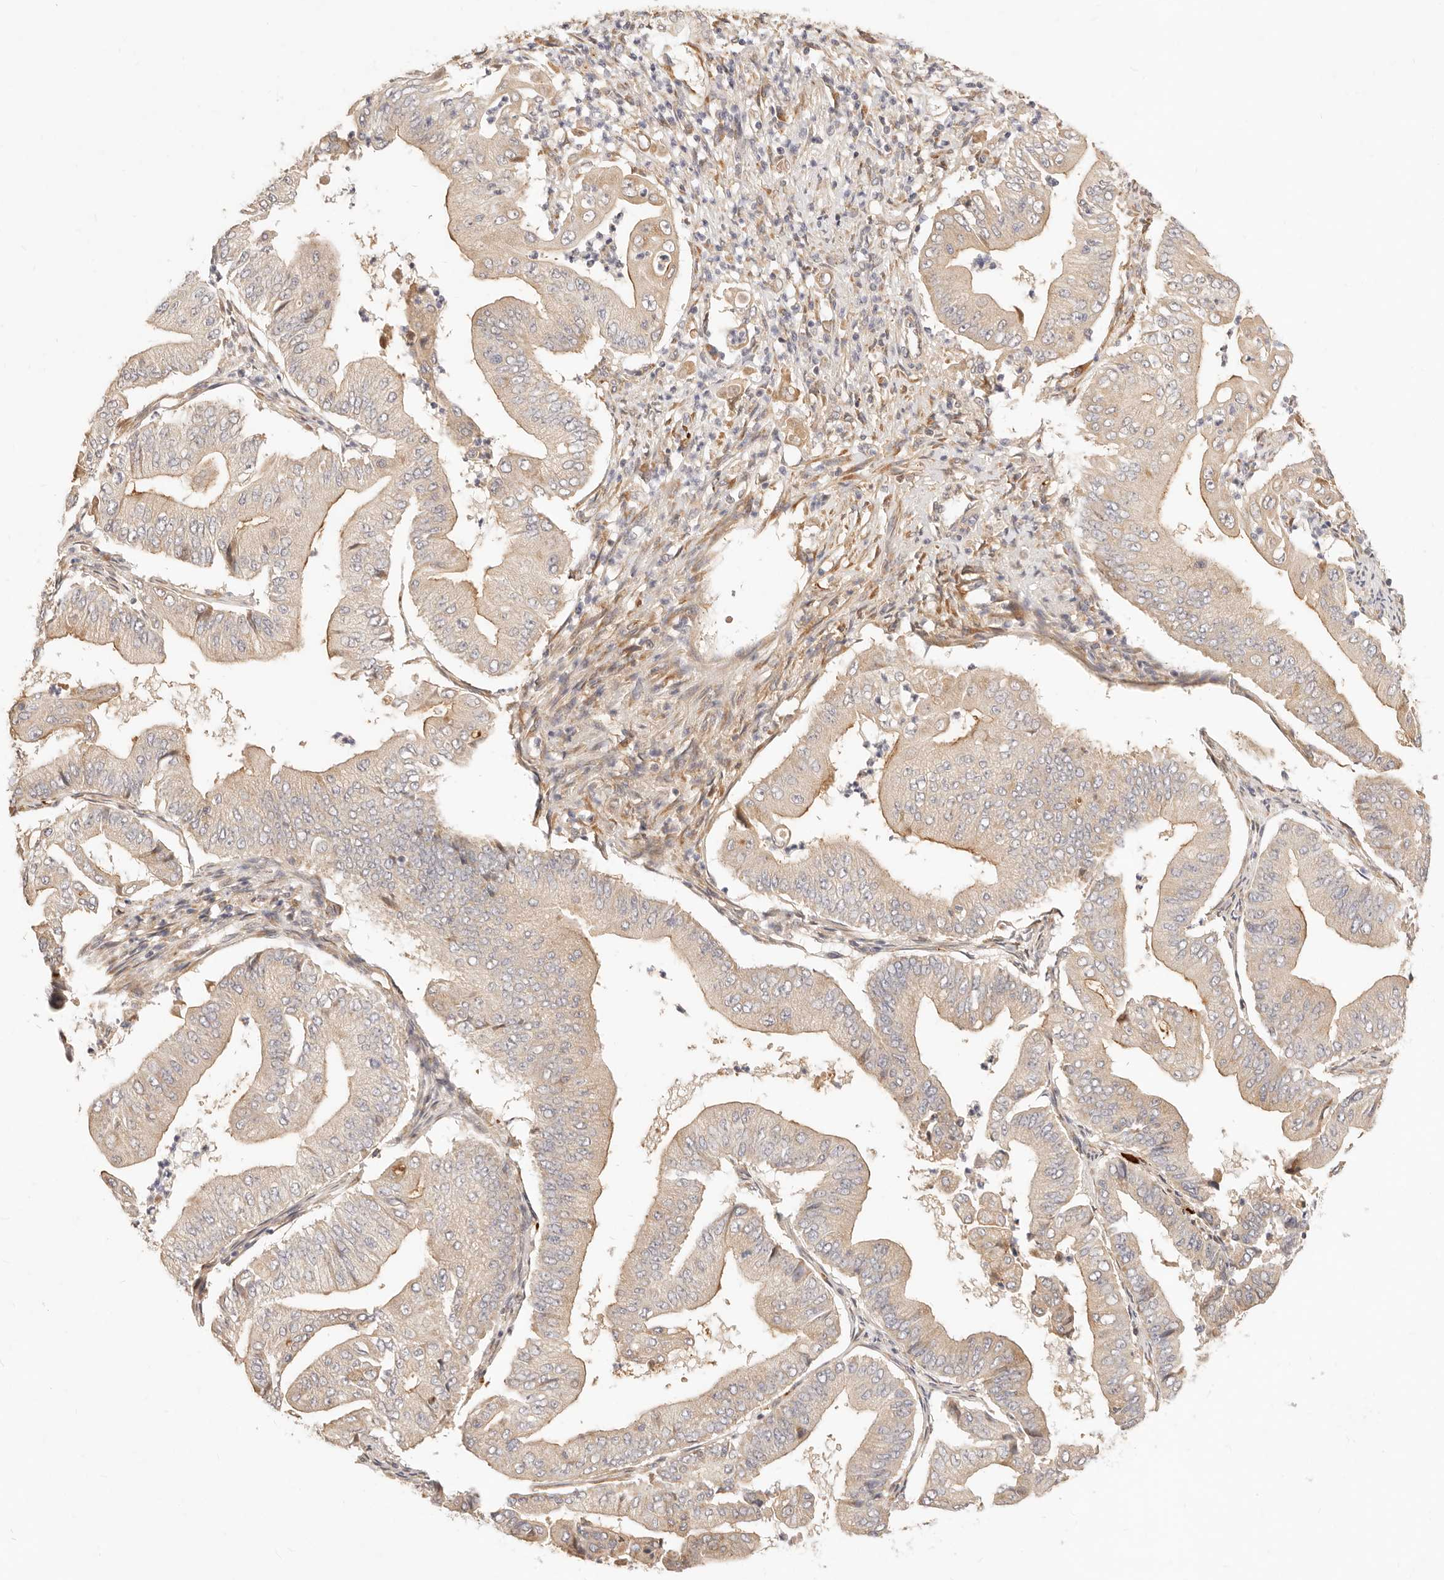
{"staining": {"intensity": "weak", "quantity": ">75%", "location": "cytoplasmic/membranous"}, "tissue": "pancreatic cancer", "cell_type": "Tumor cells", "image_type": "cancer", "snomed": [{"axis": "morphology", "description": "Adenocarcinoma, NOS"}, {"axis": "topography", "description": "Pancreas"}], "caption": "Protein expression analysis of human pancreatic adenocarcinoma reveals weak cytoplasmic/membranous staining in approximately >75% of tumor cells. The staining is performed using DAB (3,3'-diaminobenzidine) brown chromogen to label protein expression. The nuclei are counter-stained blue using hematoxylin.", "gene": "UBXN10", "patient": {"sex": "female", "age": 77}}